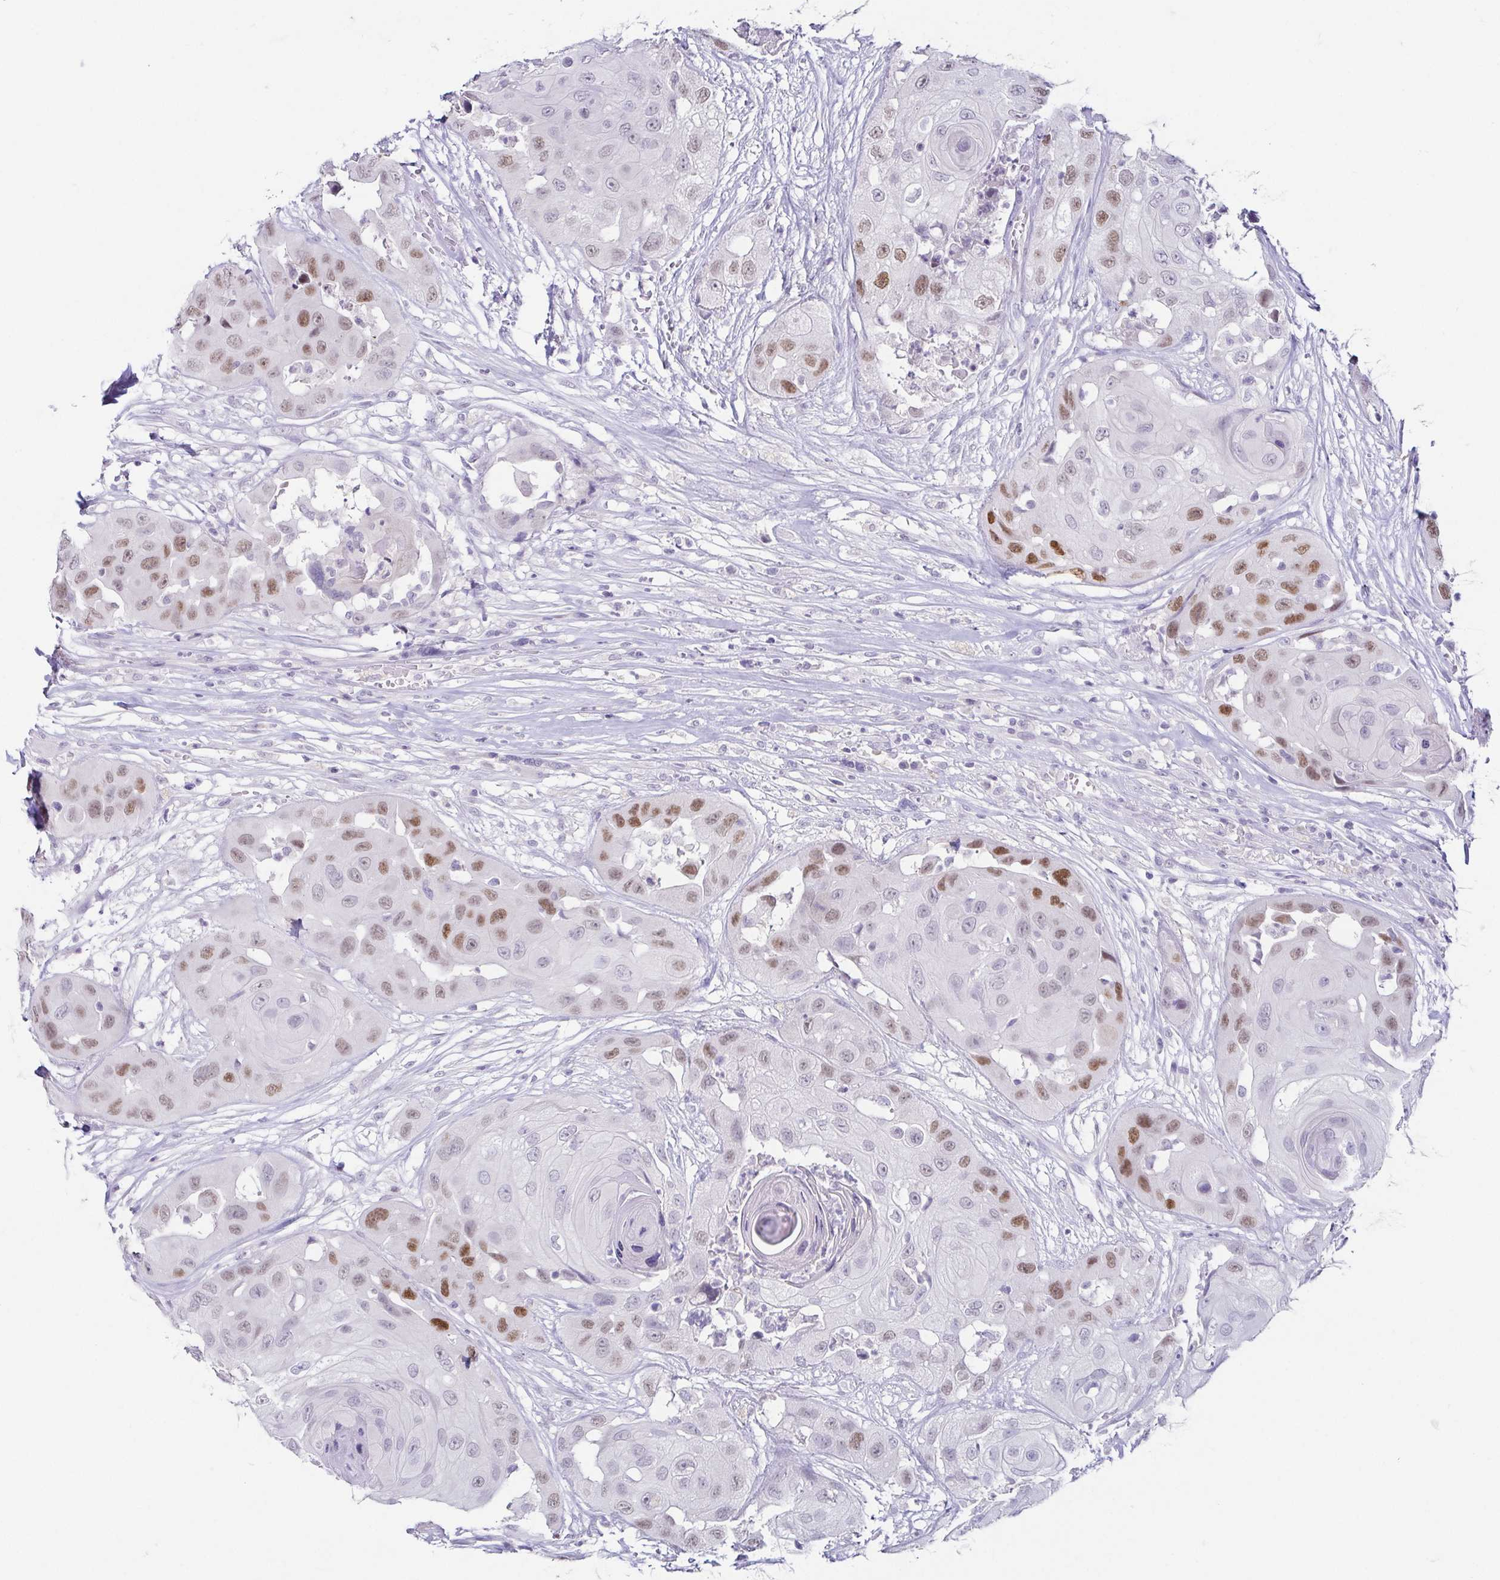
{"staining": {"intensity": "moderate", "quantity": "25%-75%", "location": "nuclear"}, "tissue": "head and neck cancer", "cell_type": "Tumor cells", "image_type": "cancer", "snomed": [{"axis": "morphology", "description": "Squamous cell carcinoma, NOS"}, {"axis": "topography", "description": "Head-Neck"}], "caption": "Moderate nuclear protein staining is identified in about 25%-75% of tumor cells in head and neck cancer. (DAB IHC, brown staining for protein, blue staining for nuclei).", "gene": "TP73", "patient": {"sex": "male", "age": 83}}